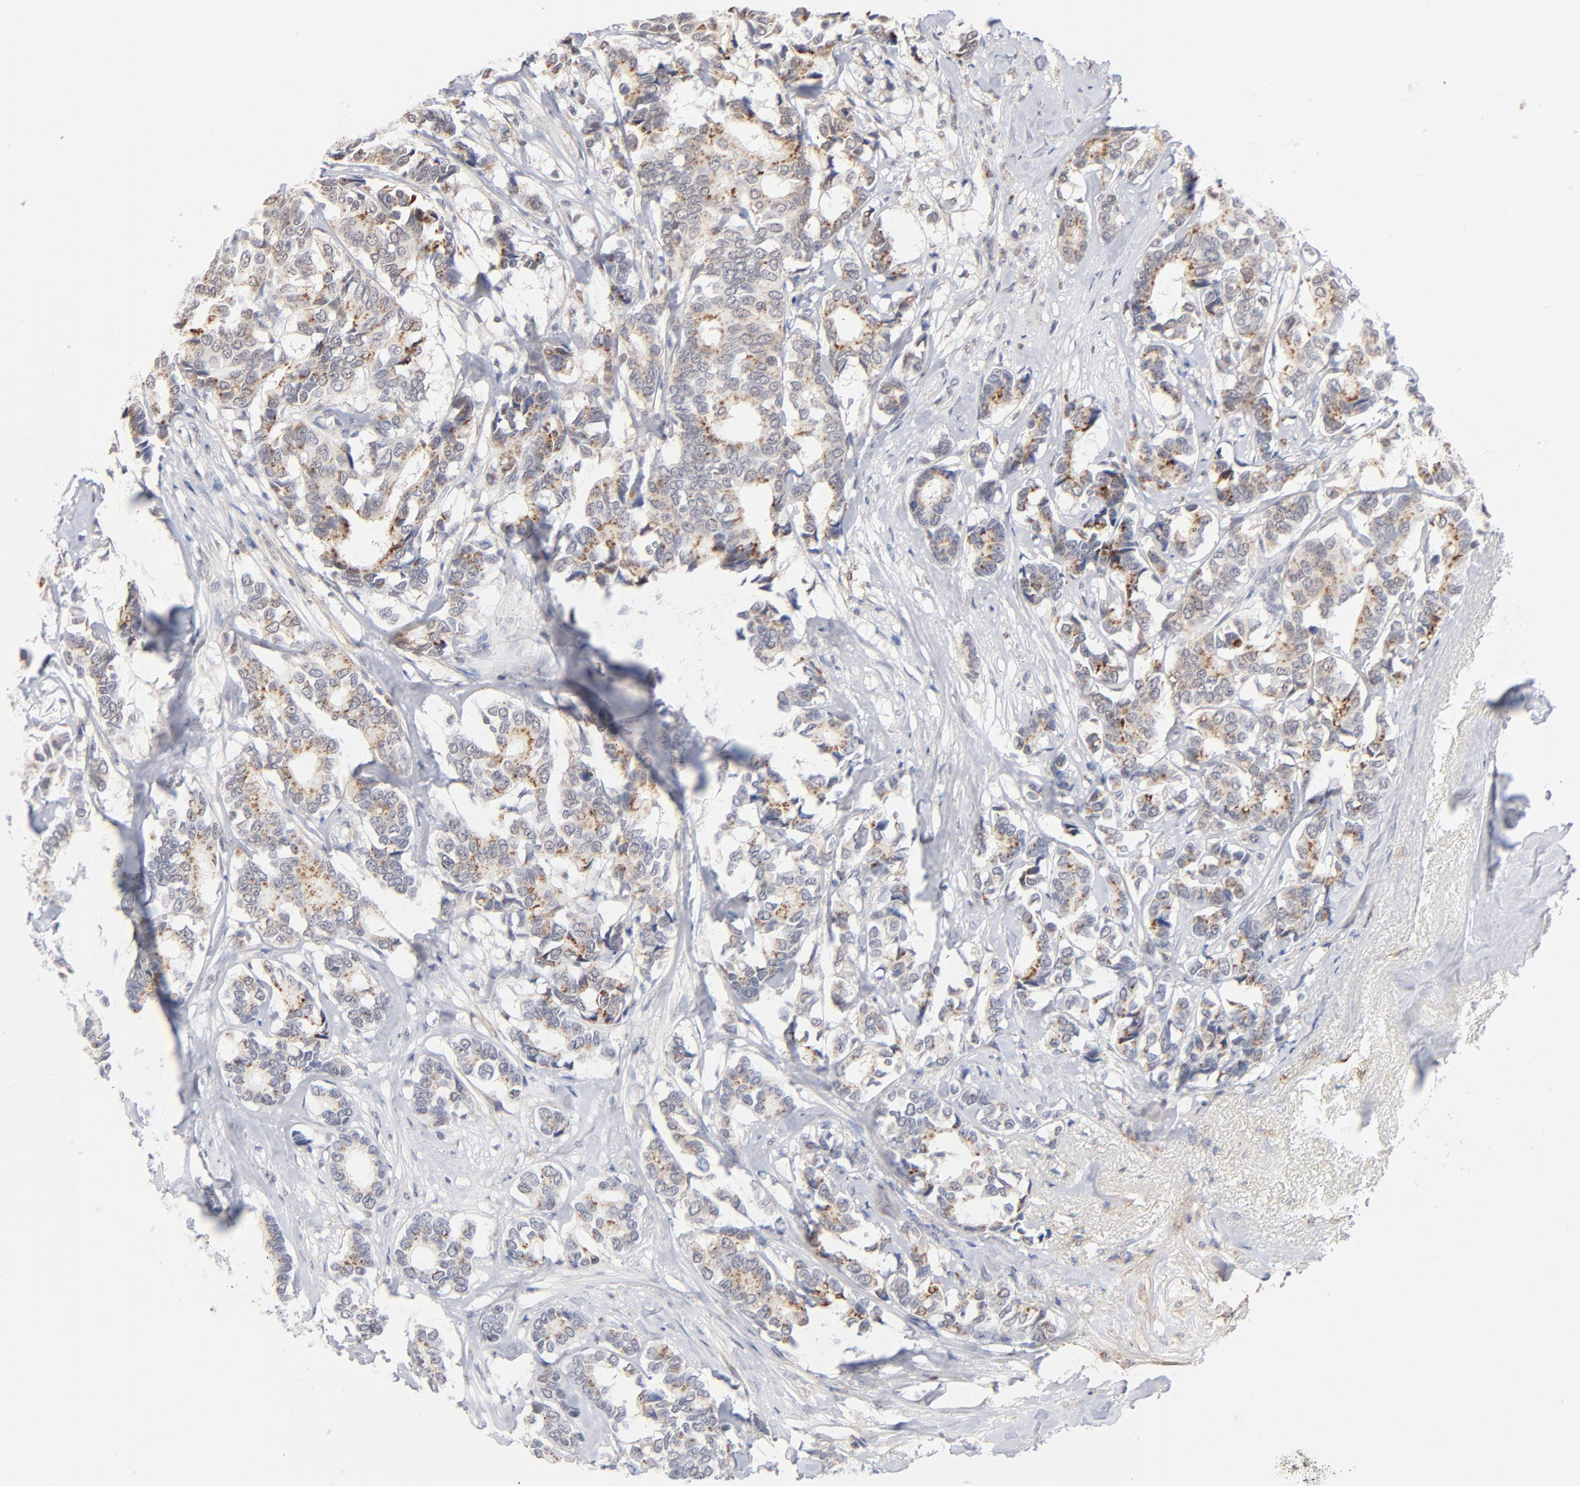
{"staining": {"intensity": "moderate", "quantity": "25%-75%", "location": "cytoplasmic/membranous"}, "tissue": "breast cancer", "cell_type": "Tumor cells", "image_type": "cancer", "snomed": [{"axis": "morphology", "description": "Duct carcinoma"}, {"axis": "topography", "description": "Breast"}], "caption": "Moderate cytoplasmic/membranous positivity for a protein is present in approximately 25%-75% of tumor cells of breast infiltrating ductal carcinoma using IHC.", "gene": "LTBP2", "patient": {"sex": "female", "age": 87}}